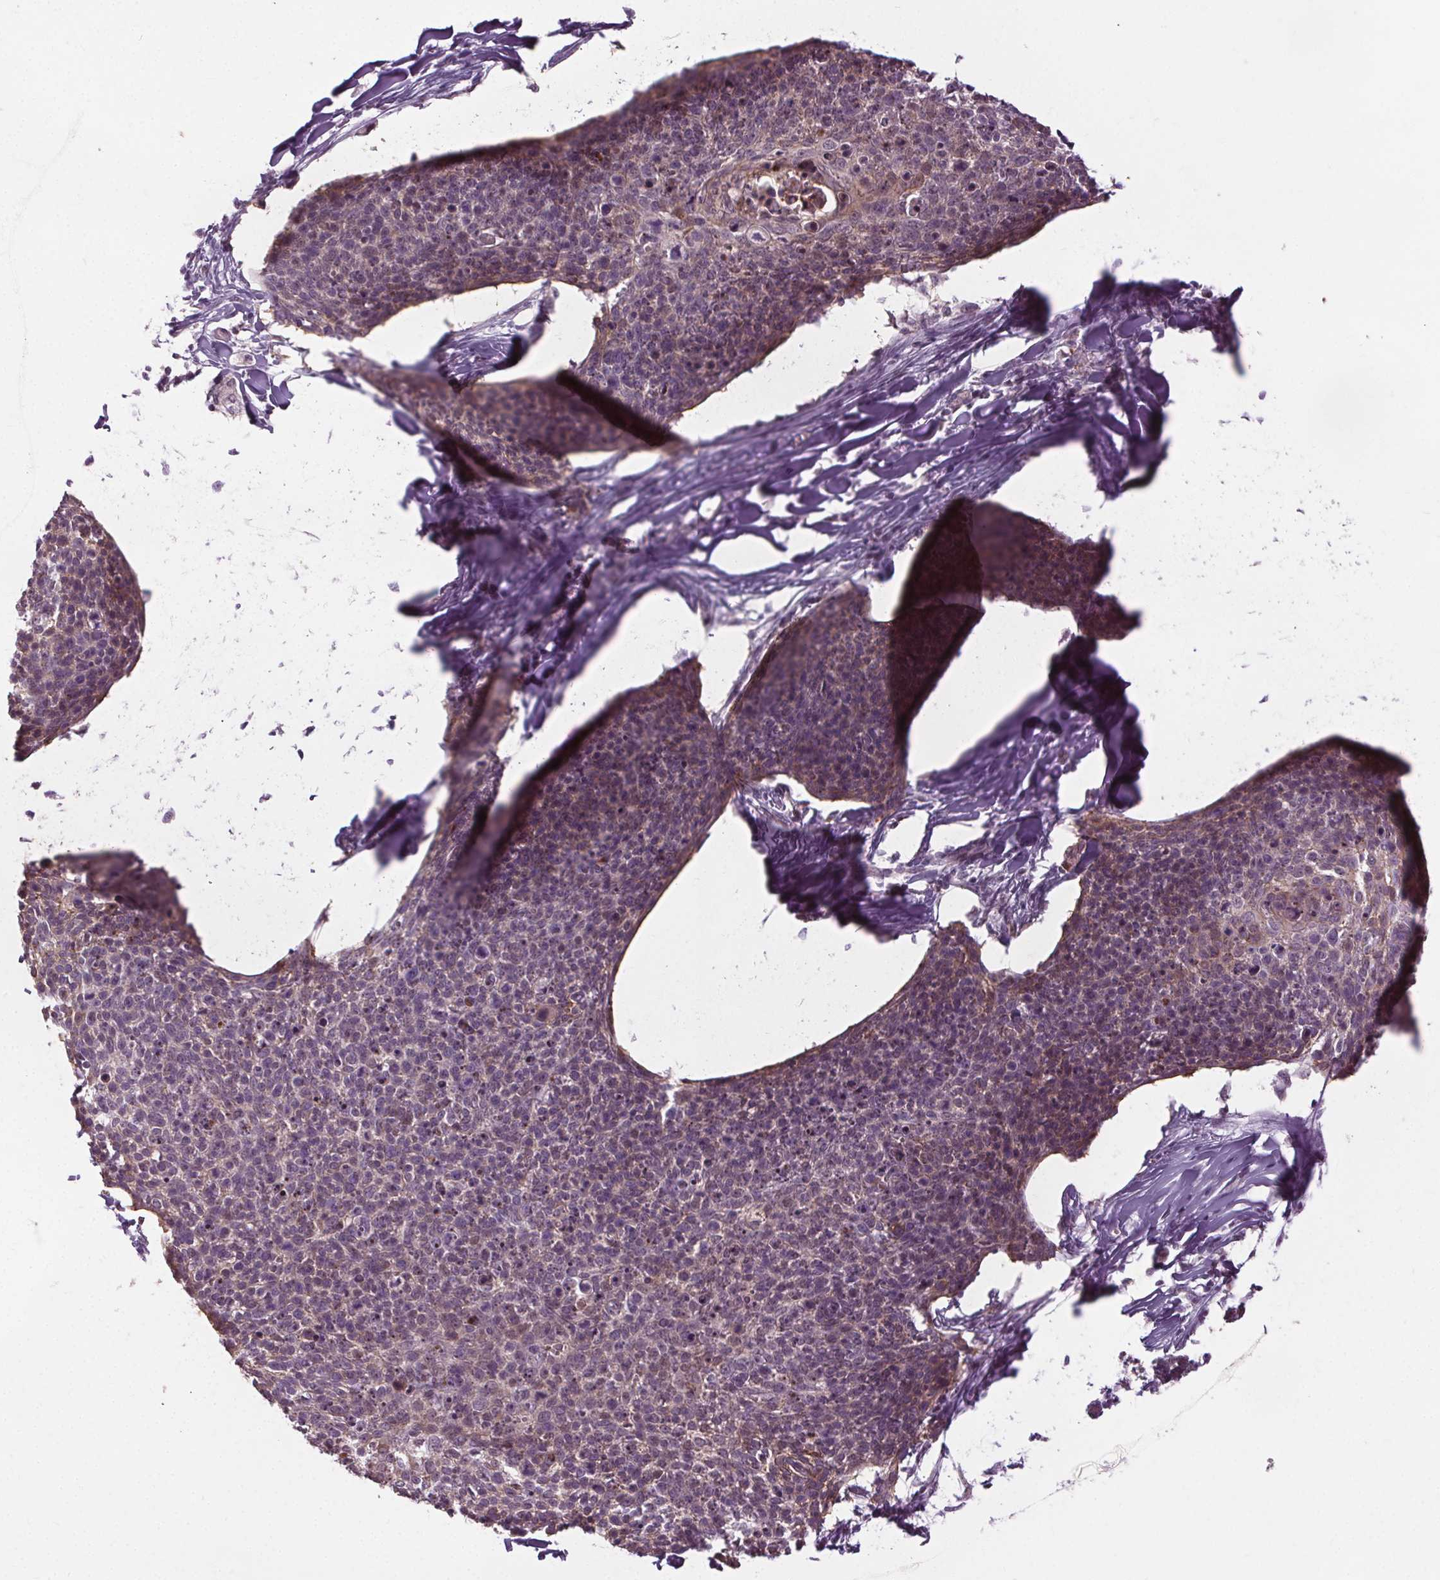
{"staining": {"intensity": "weak", "quantity": "<25%", "location": "cytoplasmic/membranous"}, "tissue": "skin cancer", "cell_type": "Tumor cells", "image_type": "cancer", "snomed": [{"axis": "morphology", "description": "Squamous cell carcinoma, NOS"}, {"axis": "topography", "description": "Skin"}, {"axis": "topography", "description": "Vulva"}], "caption": "This is a histopathology image of IHC staining of skin cancer, which shows no positivity in tumor cells.", "gene": "CEBPA", "patient": {"sex": "female", "age": 75}}